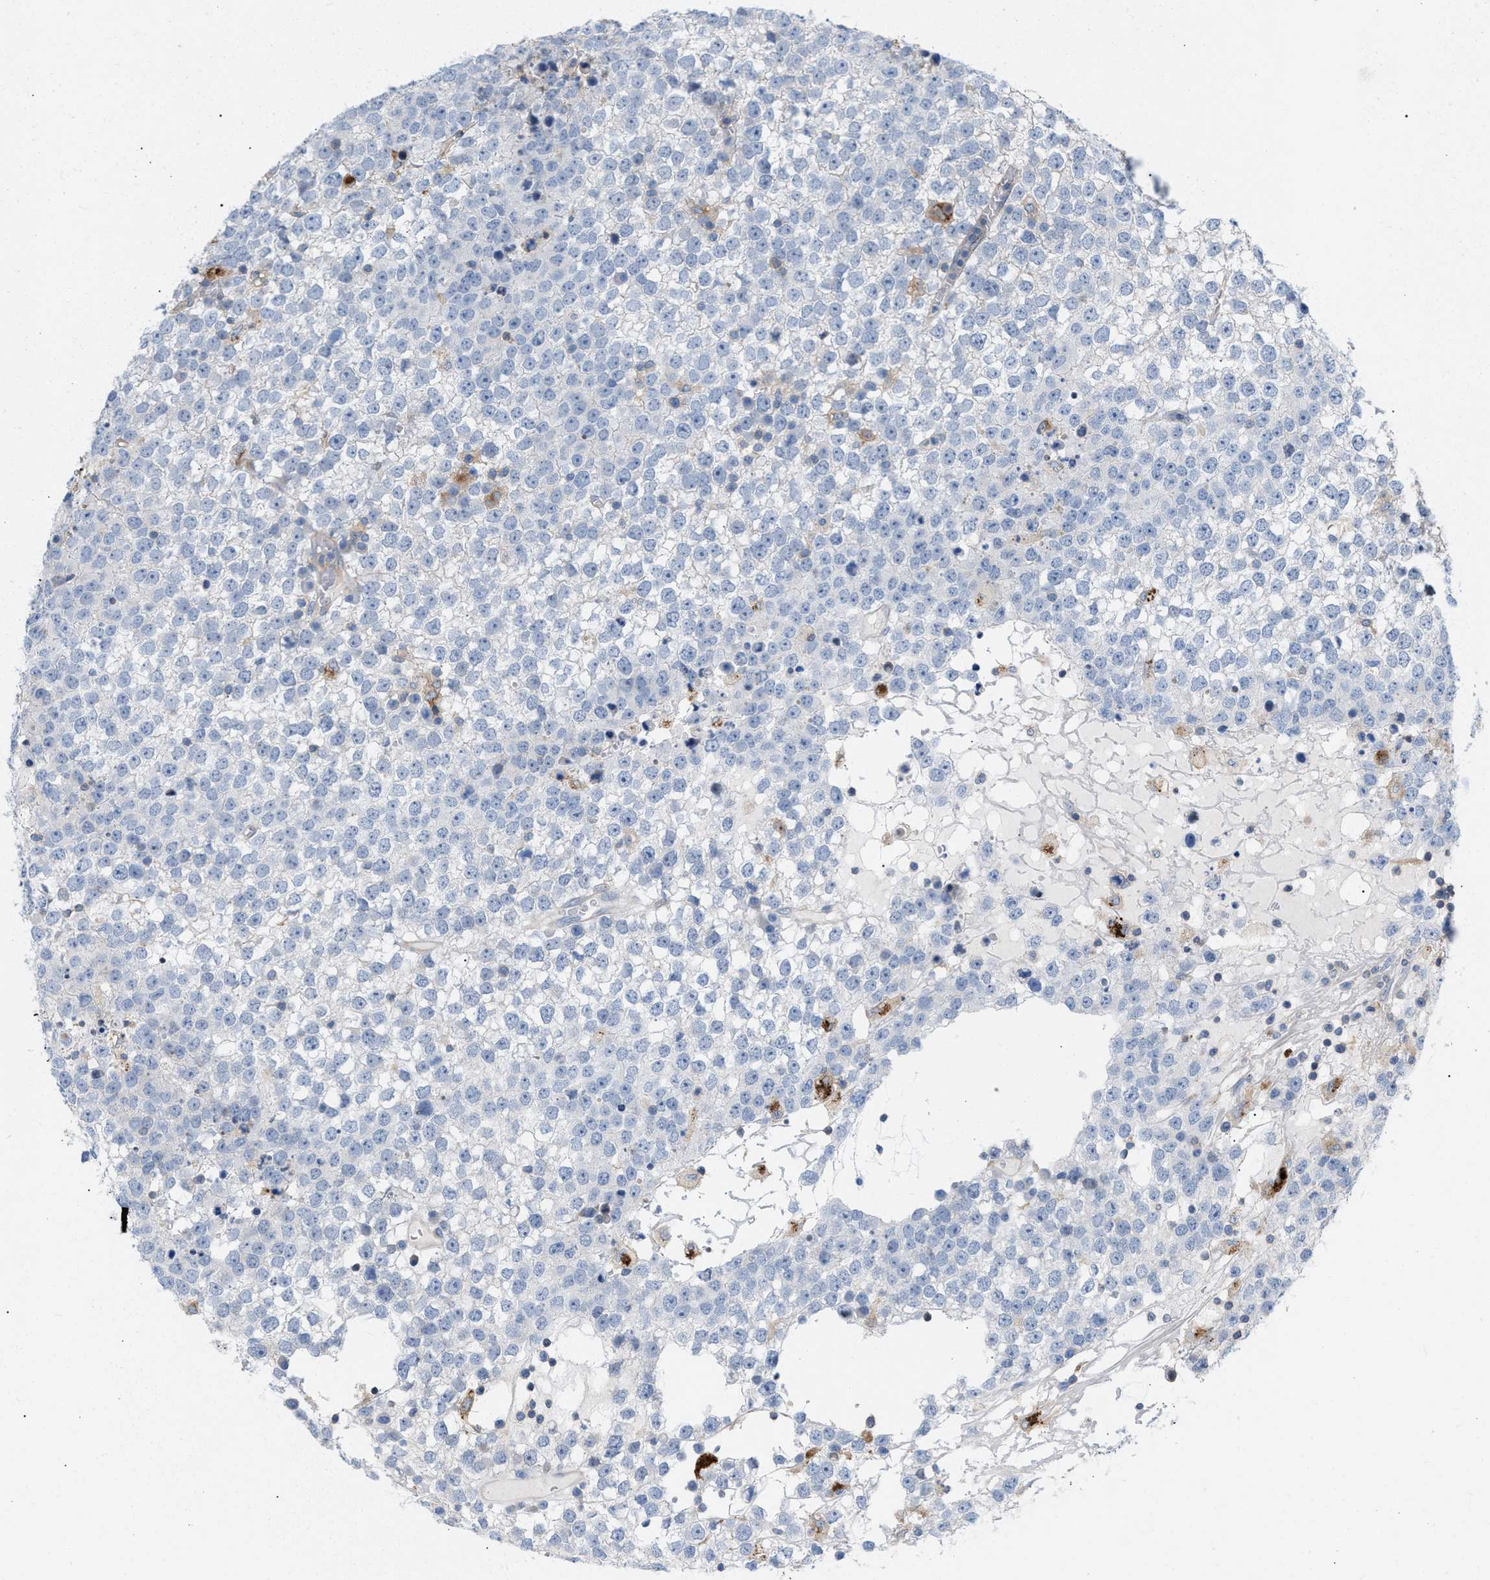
{"staining": {"intensity": "negative", "quantity": "none", "location": "none"}, "tissue": "testis cancer", "cell_type": "Tumor cells", "image_type": "cancer", "snomed": [{"axis": "morphology", "description": "Seminoma, NOS"}, {"axis": "topography", "description": "Testis"}], "caption": "The micrograph demonstrates no significant staining in tumor cells of testis cancer.", "gene": "MBTD1", "patient": {"sex": "male", "age": 65}}